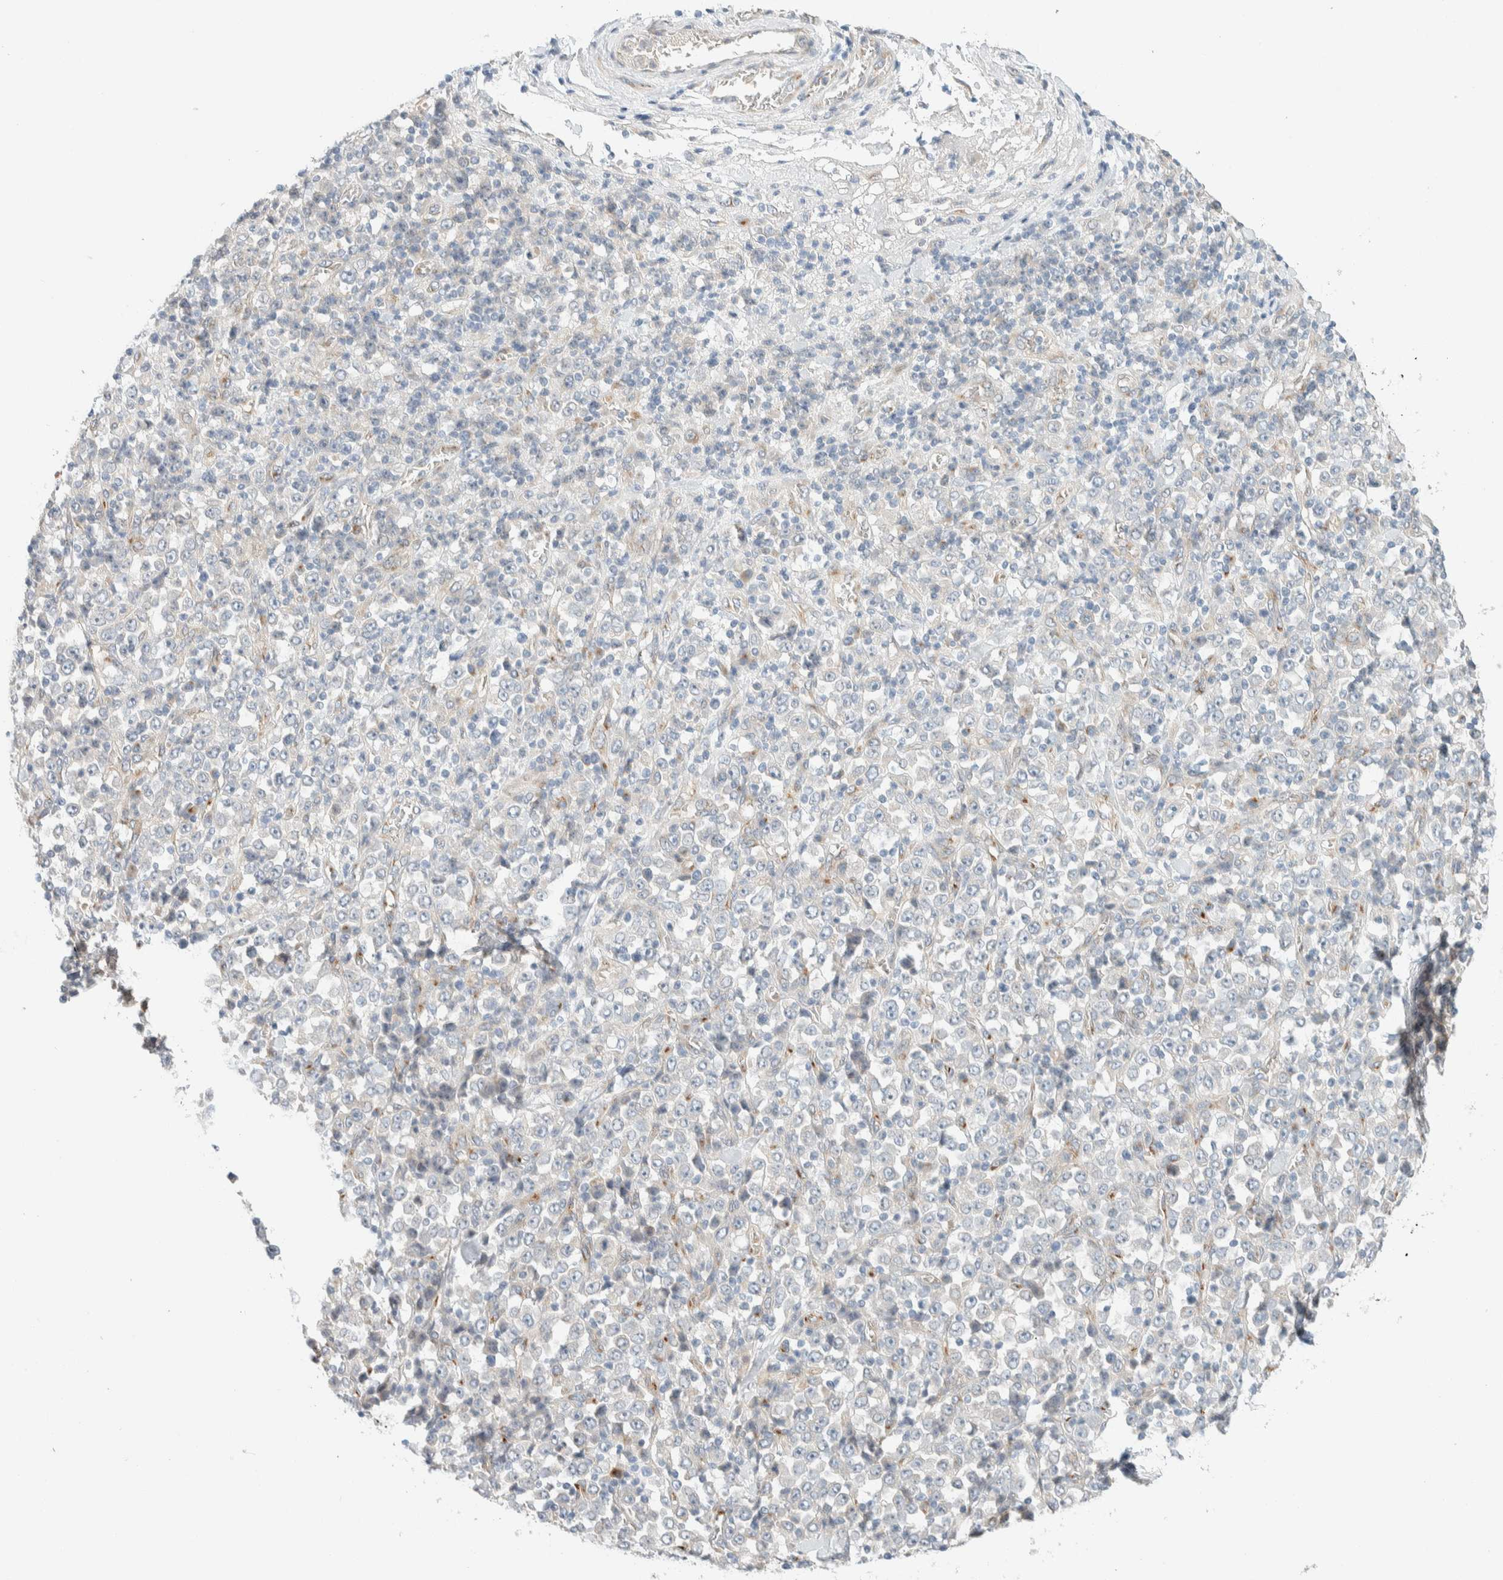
{"staining": {"intensity": "negative", "quantity": "none", "location": "none"}, "tissue": "stomach cancer", "cell_type": "Tumor cells", "image_type": "cancer", "snomed": [{"axis": "morphology", "description": "Normal tissue, NOS"}, {"axis": "morphology", "description": "Adenocarcinoma, NOS"}, {"axis": "topography", "description": "Stomach, upper"}, {"axis": "topography", "description": "Stomach"}], "caption": "This photomicrograph is of adenocarcinoma (stomach) stained with immunohistochemistry to label a protein in brown with the nuclei are counter-stained blue. There is no expression in tumor cells. The staining was performed using DAB (3,3'-diaminobenzidine) to visualize the protein expression in brown, while the nuclei were stained in blue with hematoxylin (Magnification: 20x).", "gene": "TMEM184B", "patient": {"sex": "male", "age": 59}}